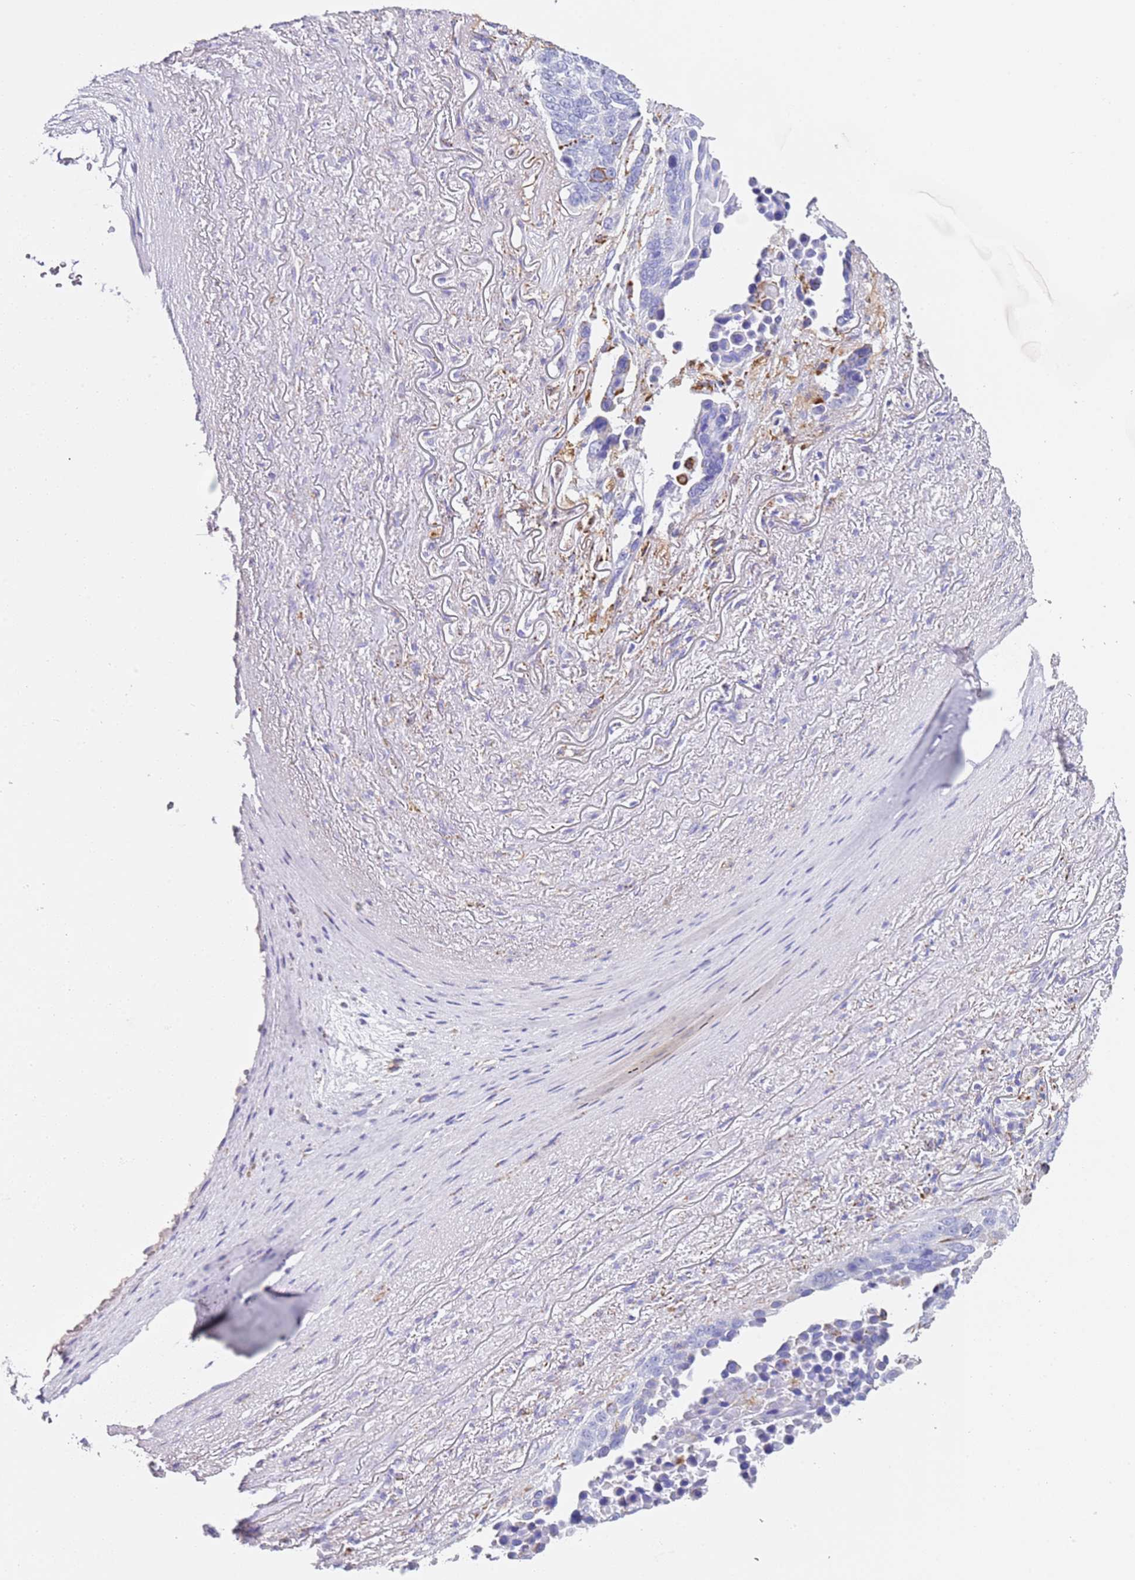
{"staining": {"intensity": "negative", "quantity": "none", "location": "none"}, "tissue": "lung cancer", "cell_type": "Tumor cells", "image_type": "cancer", "snomed": [{"axis": "morphology", "description": "Normal tissue, NOS"}, {"axis": "morphology", "description": "Squamous cell carcinoma, NOS"}, {"axis": "topography", "description": "Lymph node"}, {"axis": "topography", "description": "Lung"}], "caption": "This photomicrograph is of lung squamous cell carcinoma stained with immunohistochemistry to label a protein in brown with the nuclei are counter-stained blue. There is no positivity in tumor cells. (Brightfield microscopy of DAB (3,3'-diaminobenzidine) IHC at high magnification).", "gene": "PTBP2", "patient": {"sex": "male", "age": 66}}